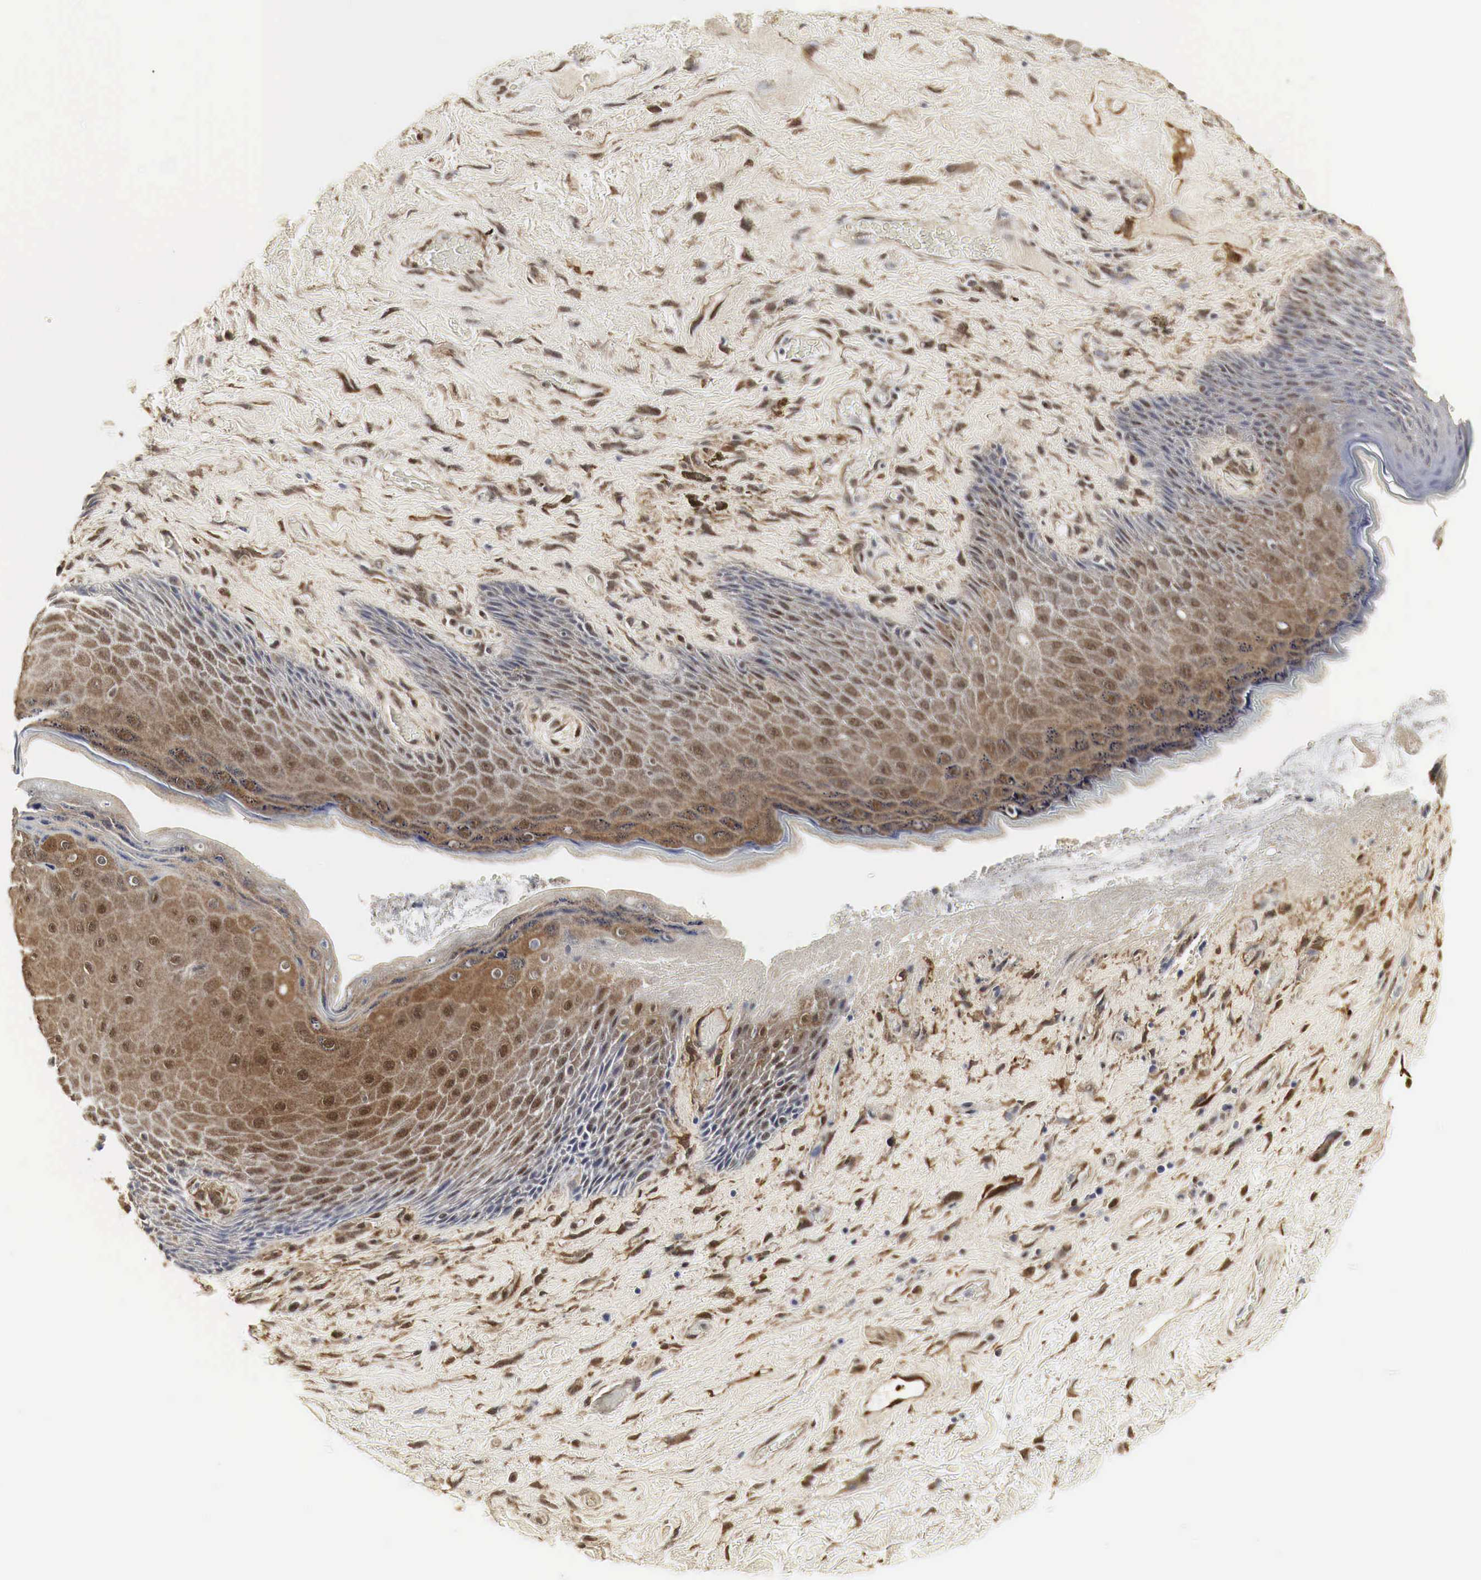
{"staining": {"intensity": "moderate", "quantity": ">75%", "location": "cytoplasmic/membranous"}, "tissue": "skin", "cell_type": "Epidermal cells", "image_type": "normal", "snomed": [{"axis": "morphology", "description": "Normal tissue, NOS"}, {"axis": "topography", "description": "Anal"}], "caption": "Protein expression analysis of normal human skin reveals moderate cytoplasmic/membranous expression in about >75% of epidermal cells. The staining was performed using DAB, with brown indicating positive protein expression. Nuclei are stained blue with hematoxylin.", "gene": "SPIN1", "patient": {"sex": "male", "age": 78}}